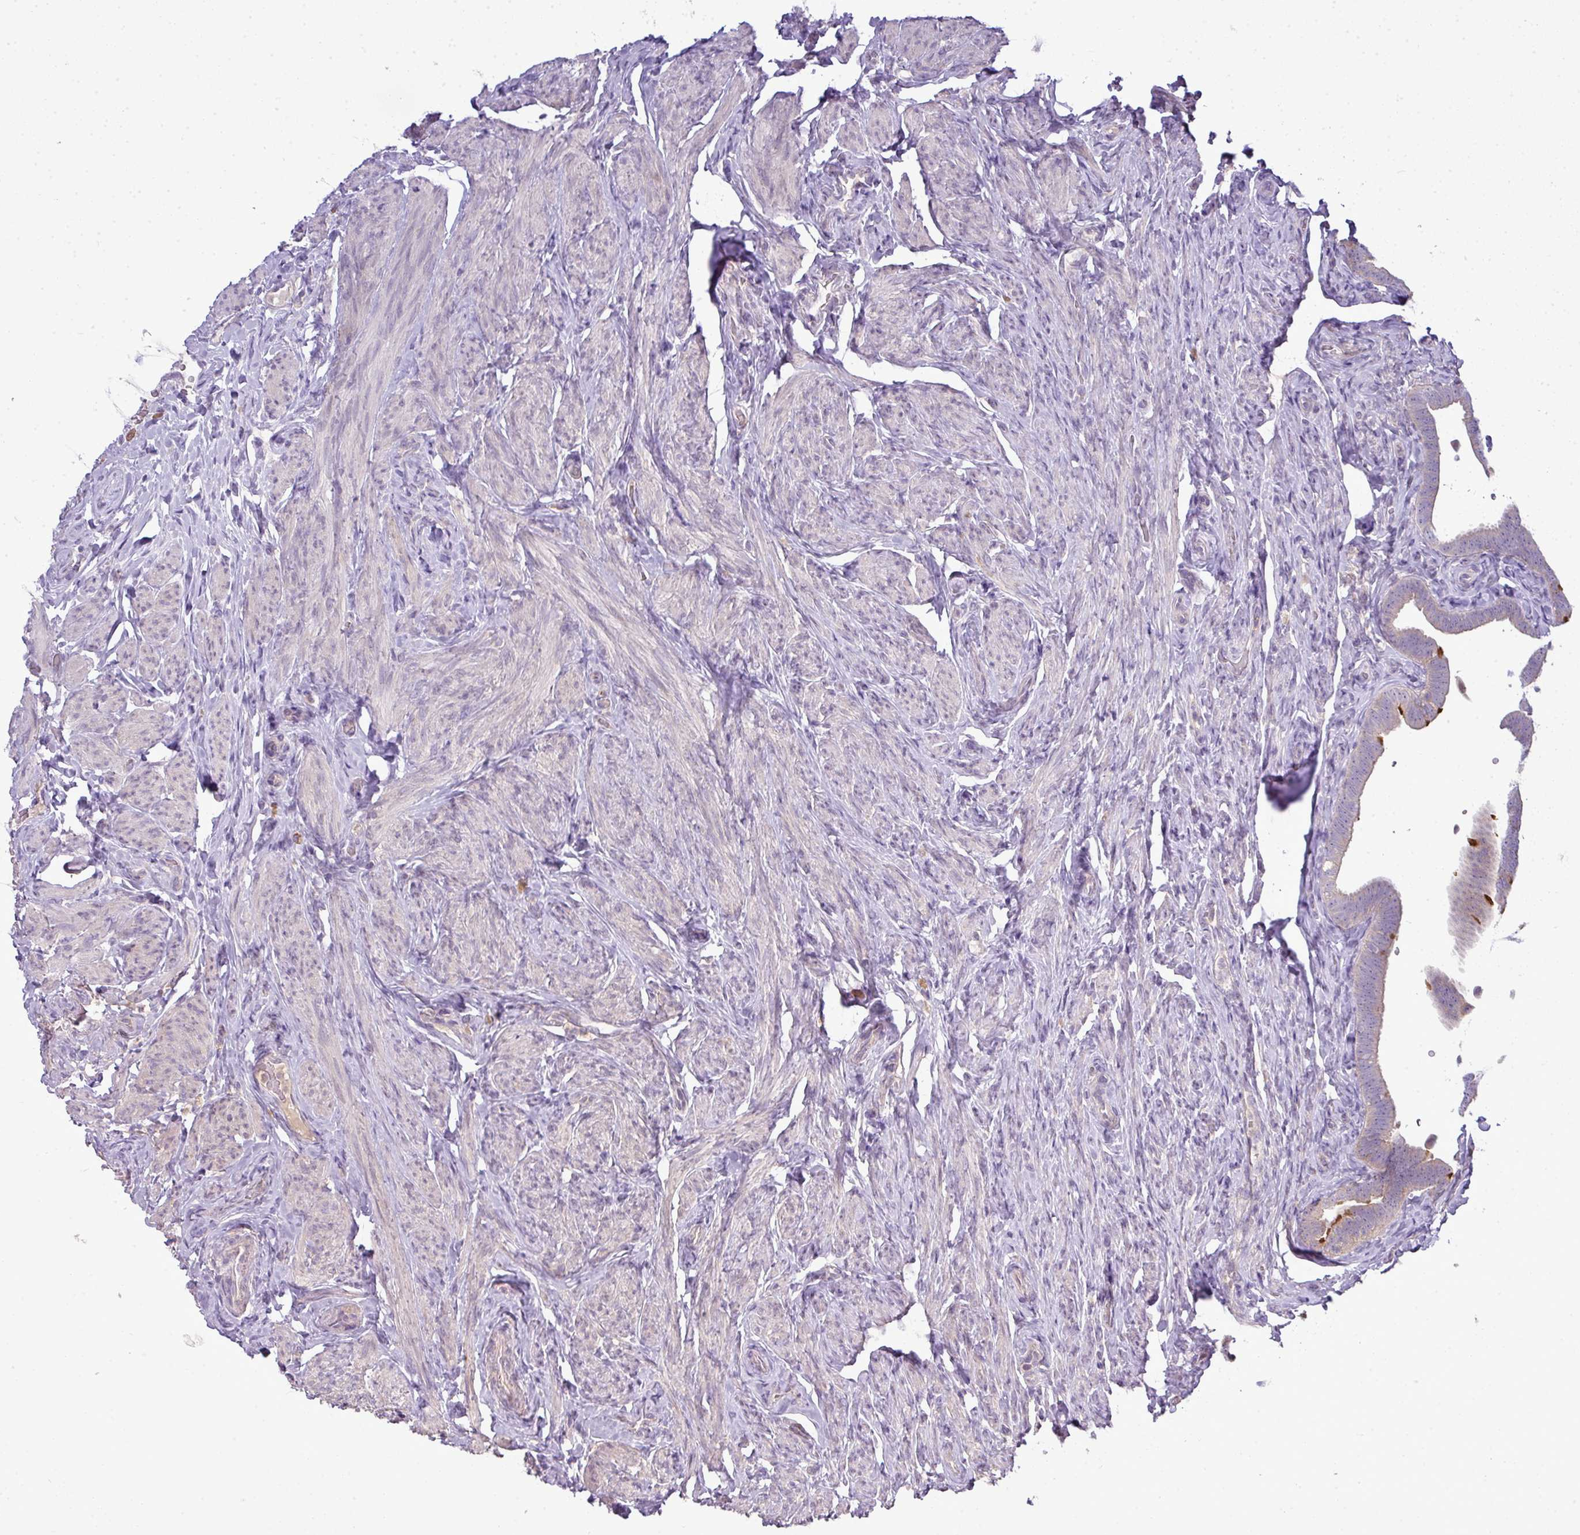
{"staining": {"intensity": "strong", "quantity": "25%-75%", "location": "cytoplasmic/membranous"}, "tissue": "fallopian tube", "cell_type": "Glandular cells", "image_type": "normal", "snomed": [{"axis": "morphology", "description": "Normal tissue, NOS"}, {"axis": "topography", "description": "Fallopian tube"}], "caption": "Strong cytoplasmic/membranous positivity is identified in about 25%-75% of glandular cells in unremarkable fallopian tube.", "gene": "STAT5A", "patient": {"sex": "female", "age": 69}}